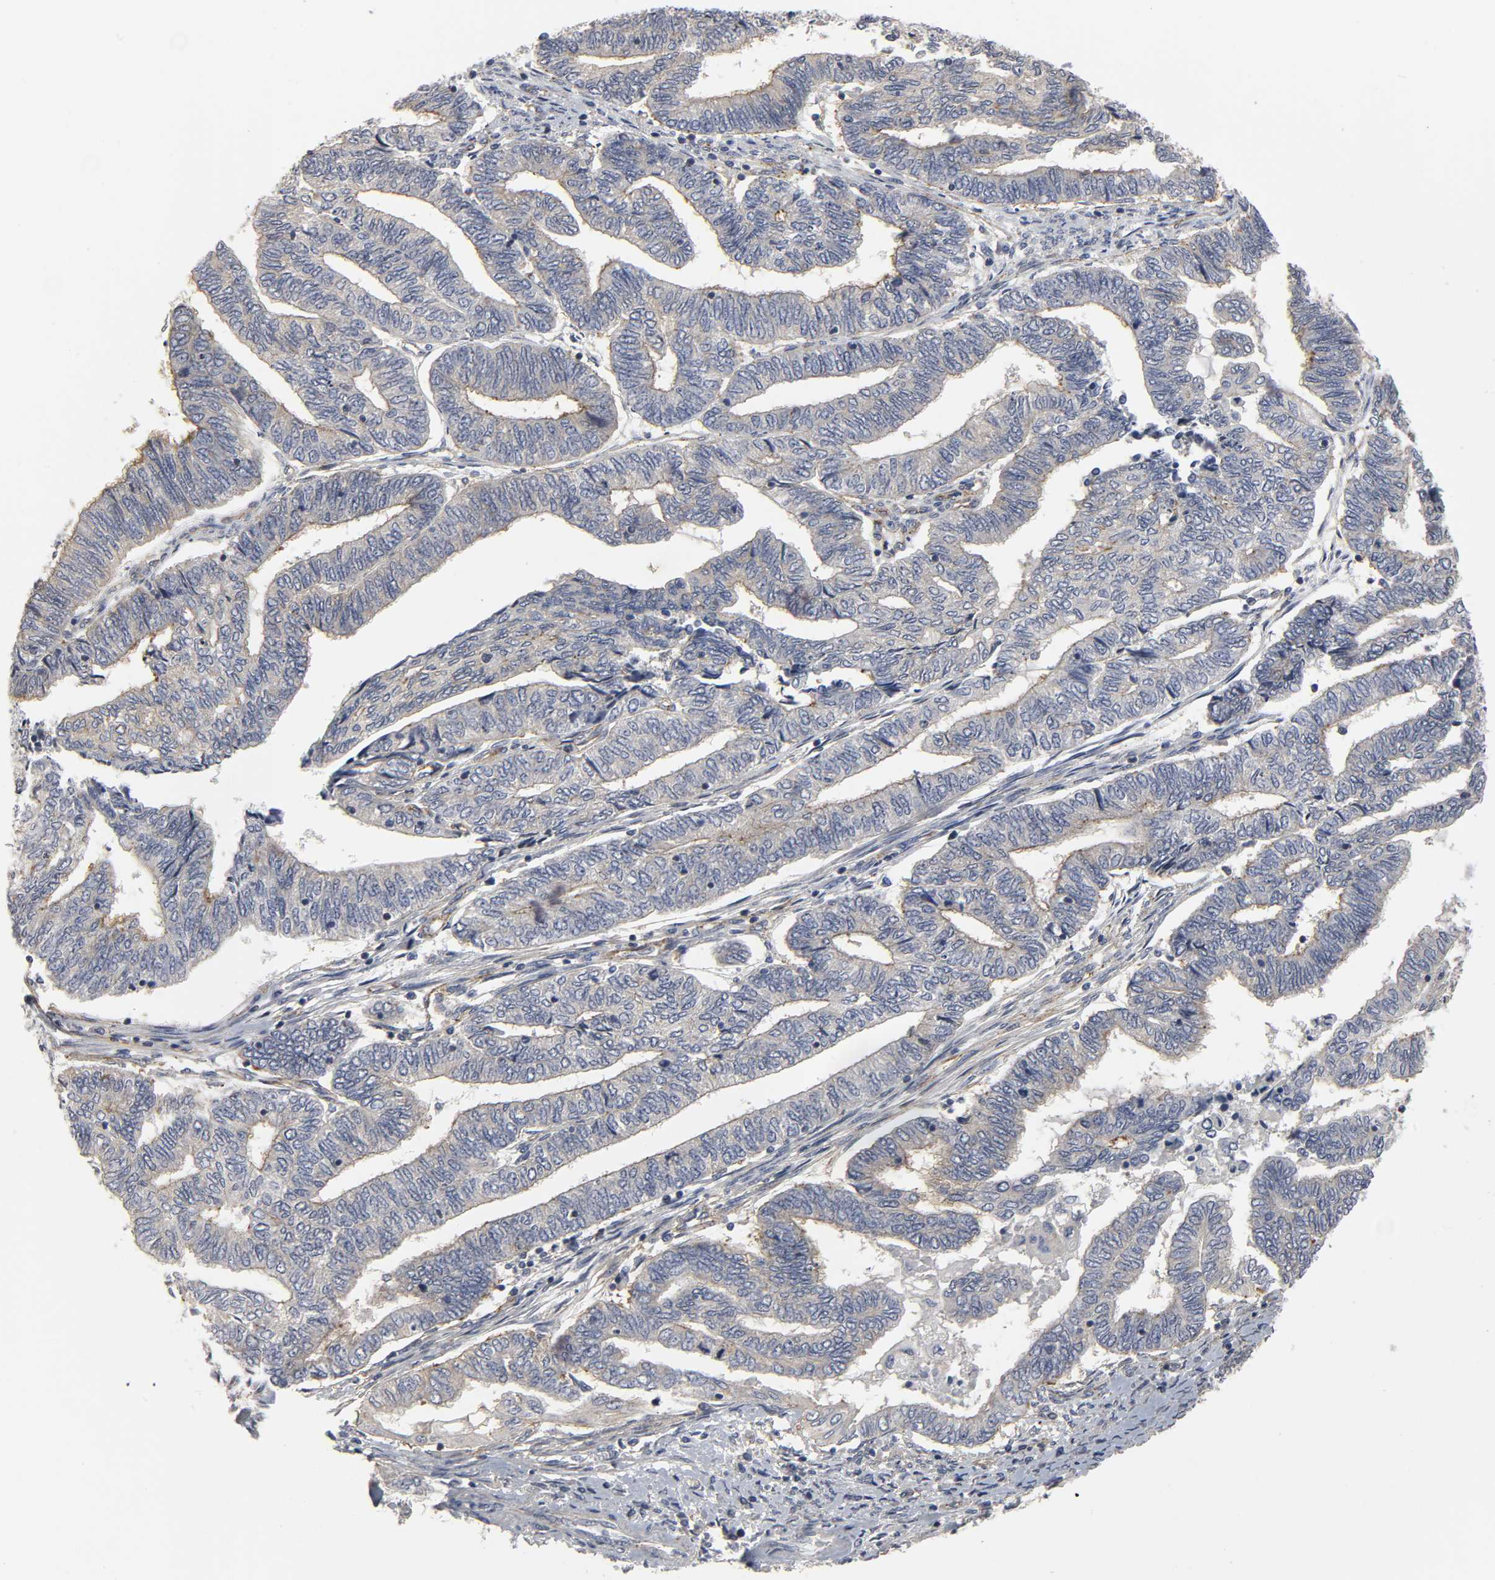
{"staining": {"intensity": "moderate", "quantity": "<25%", "location": "cytoplasmic/membranous"}, "tissue": "endometrial cancer", "cell_type": "Tumor cells", "image_type": "cancer", "snomed": [{"axis": "morphology", "description": "Adenocarcinoma, NOS"}, {"axis": "topography", "description": "Uterus"}, {"axis": "topography", "description": "Endometrium"}], "caption": "Adenocarcinoma (endometrial) tissue demonstrates moderate cytoplasmic/membranous staining in about <25% of tumor cells (DAB = brown stain, brightfield microscopy at high magnification).", "gene": "SH3GLB1", "patient": {"sex": "female", "age": 70}}